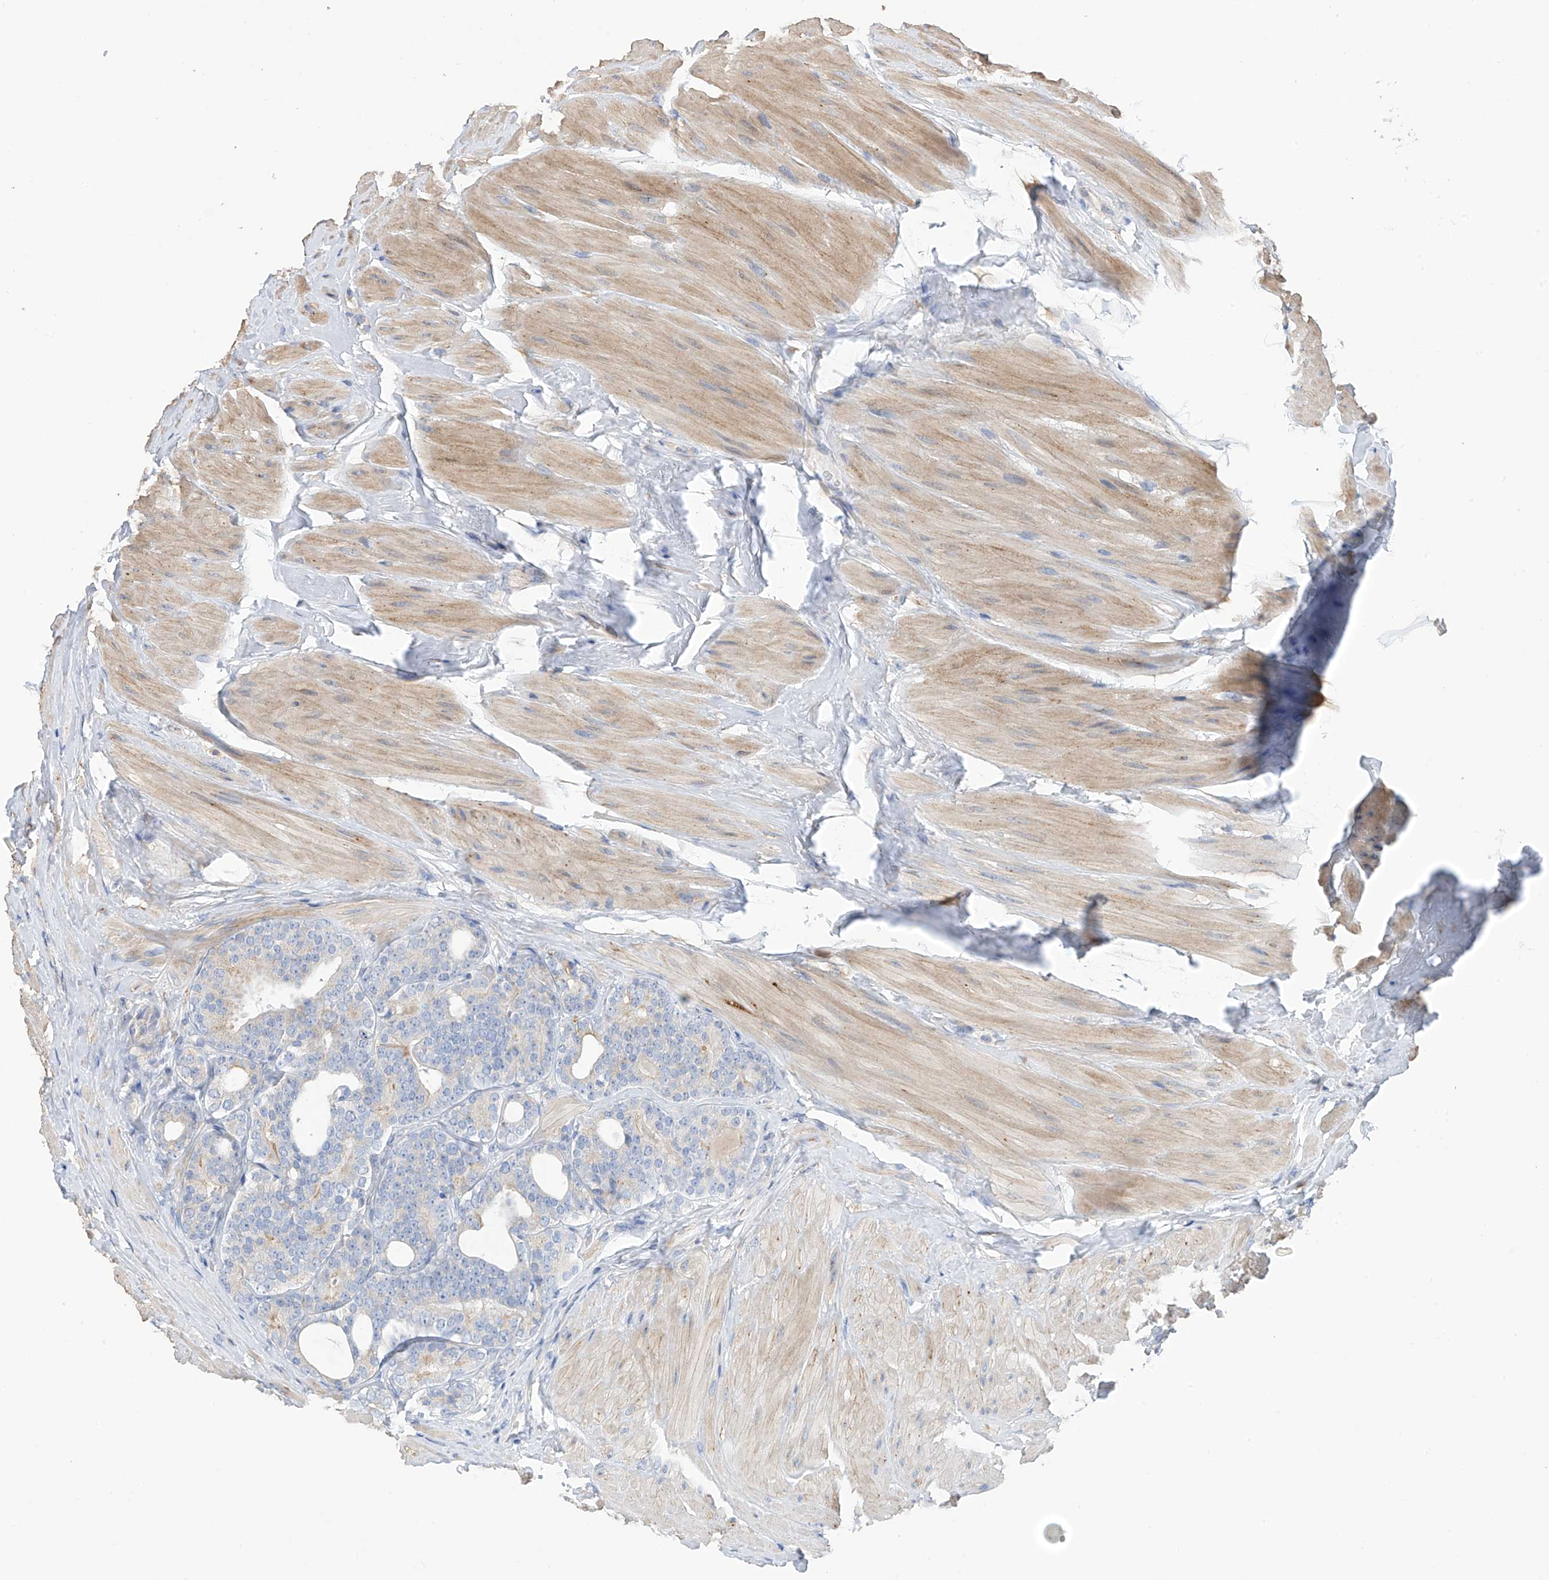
{"staining": {"intensity": "negative", "quantity": "none", "location": "none"}, "tissue": "prostate cancer", "cell_type": "Tumor cells", "image_type": "cancer", "snomed": [{"axis": "morphology", "description": "Adenocarcinoma, High grade"}, {"axis": "topography", "description": "Prostate"}], "caption": "Photomicrograph shows no protein staining in tumor cells of prostate cancer (adenocarcinoma (high-grade)) tissue. Brightfield microscopy of immunohistochemistry stained with DAB (brown) and hematoxylin (blue), captured at high magnification.", "gene": "REC8", "patient": {"sex": "male", "age": 56}}